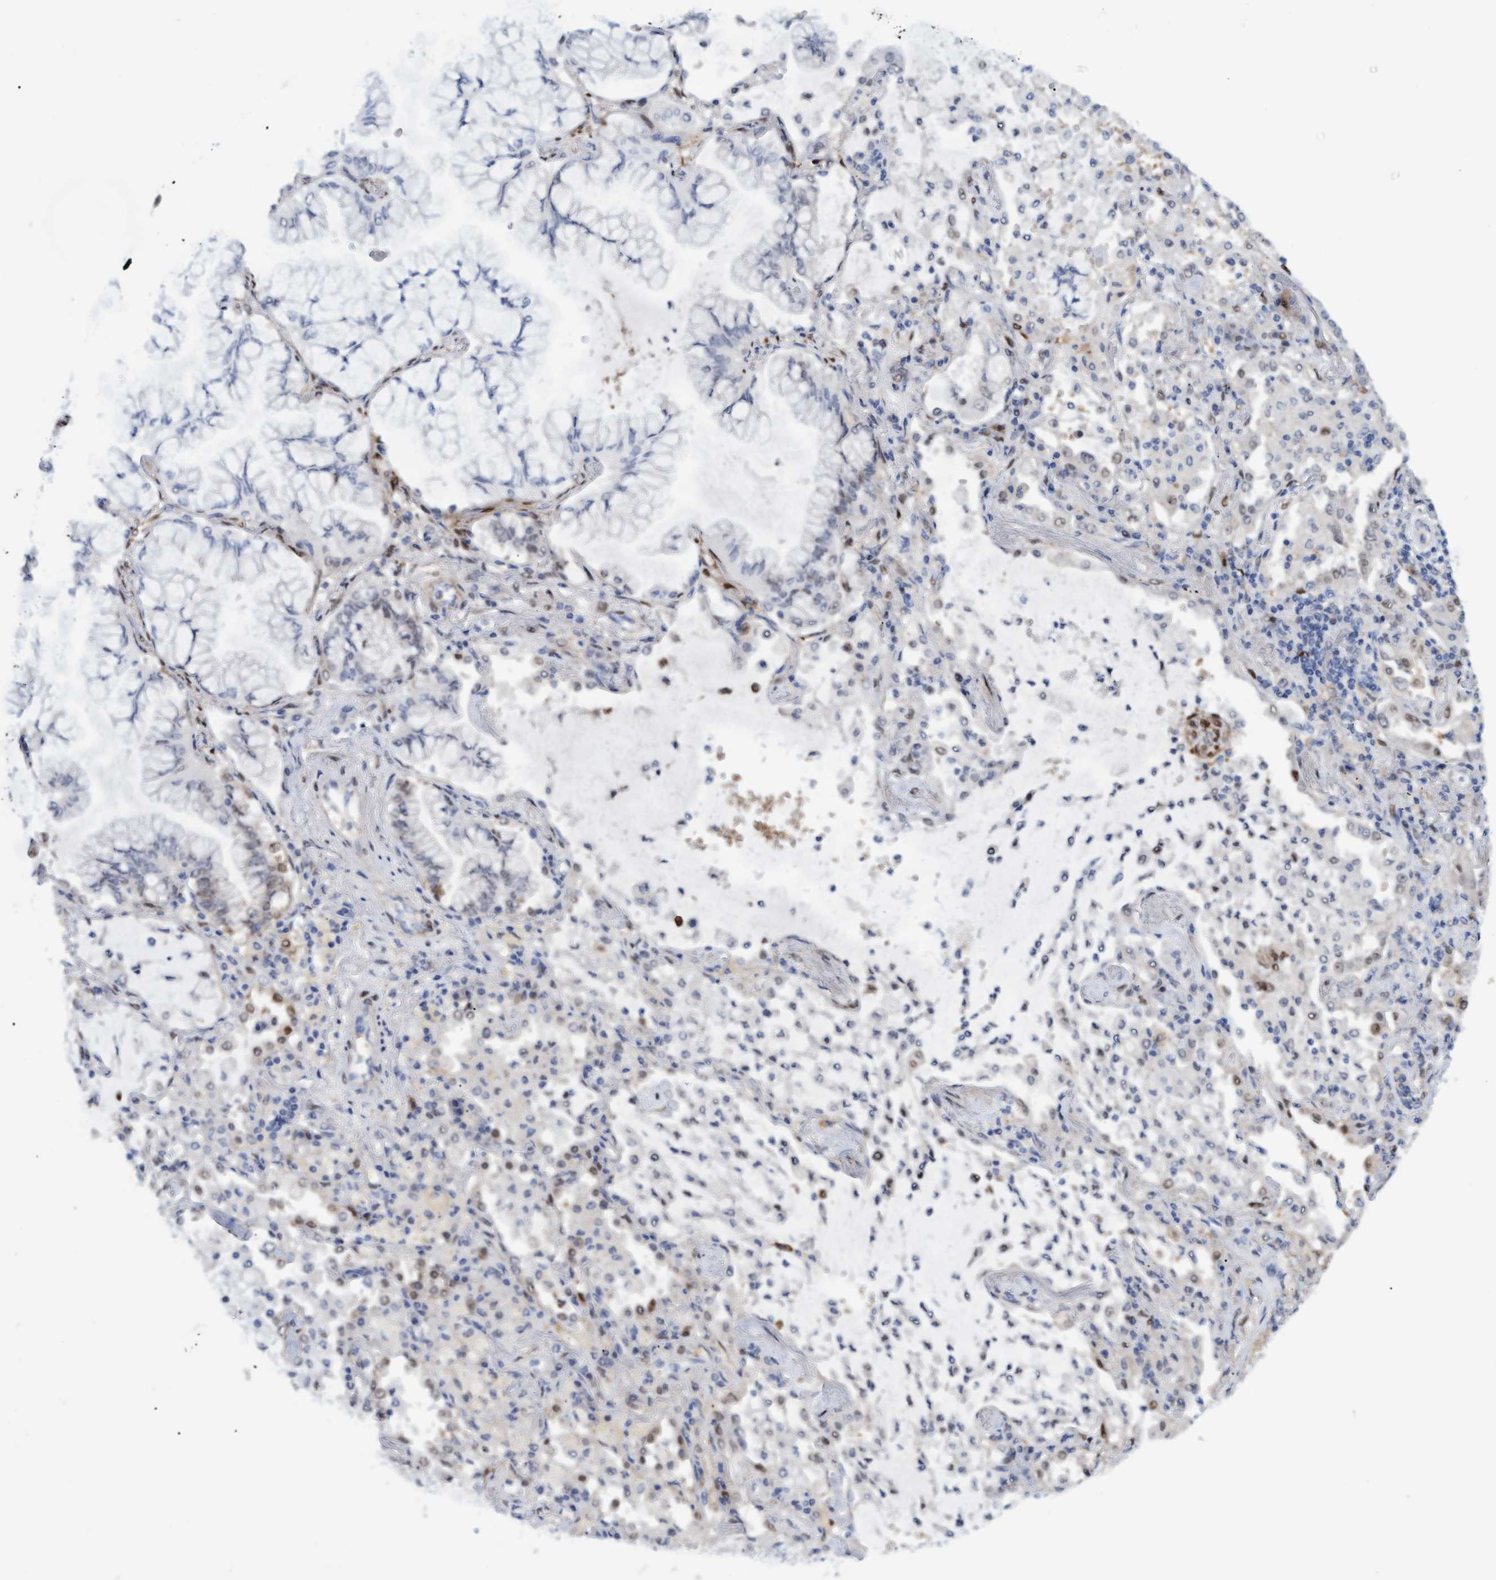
{"staining": {"intensity": "negative", "quantity": "none", "location": "none"}, "tissue": "lung cancer", "cell_type": "Tumor cells", "image_type": "cancer", "snomed": [{"axis": "morphology", "description": "Adenocarcinoma, NOS"}, {"axis": "topography", "description": "Lung"}], "caption": "Immunohistochemical staining of human lung cancer (adenocarcinoma) exhibits no significant positivity in tumor cells. Nuclei are stained in blue.", "gene": "PINX1", "patient": {"sex": "female", "age": 70}}